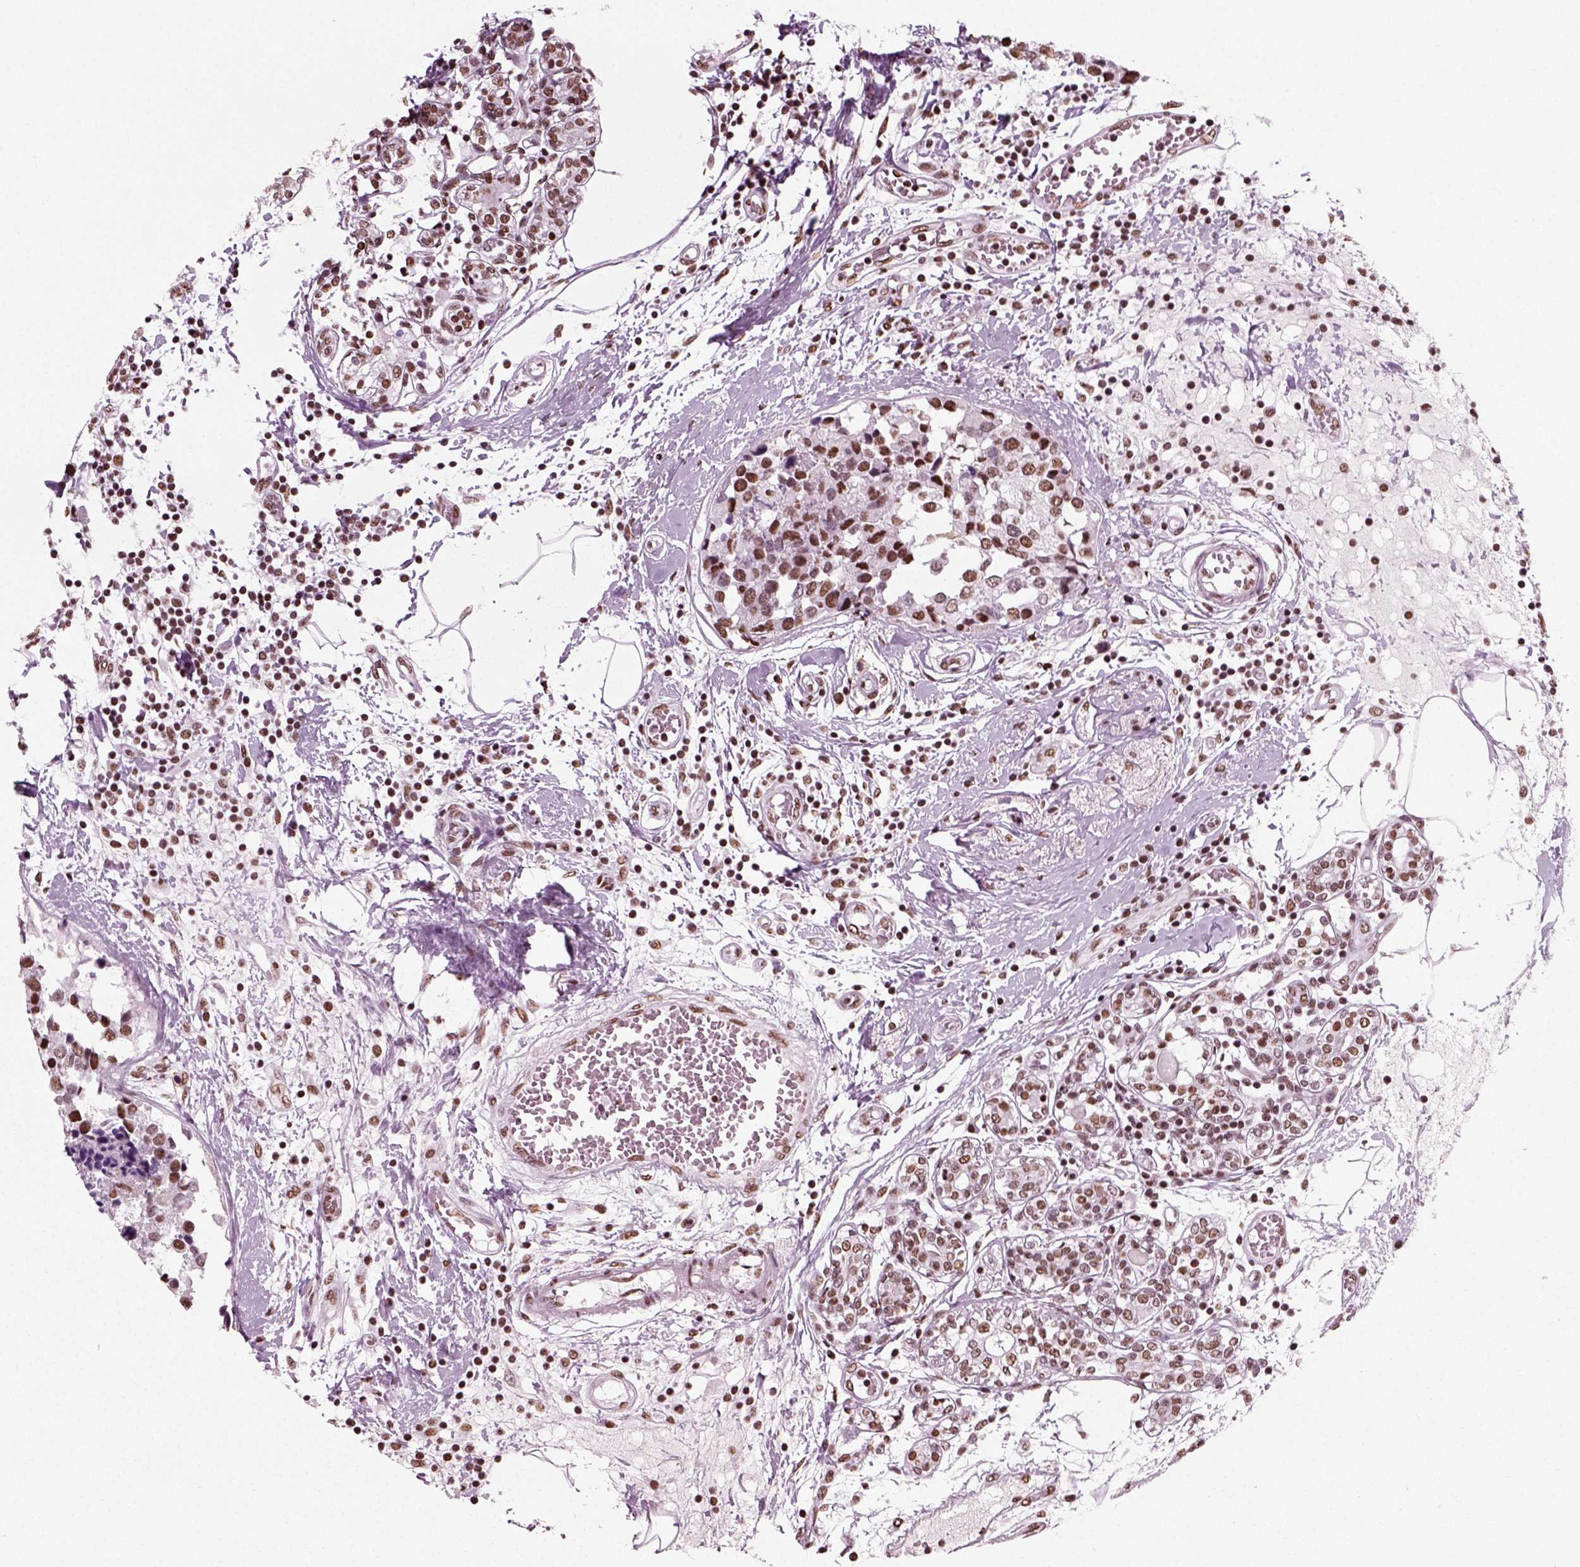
{"staining": {"intensity": "moderate", "quantity": ">75%", "location": "nuclear"}, "tissue": "breast cancer", "cell_type": "Tumor cells", "image_type": "cancer", "snomed": [{"axis": "morphology", "description": "Lobular carcinoma"}, {"axis": "topography", "description": "Breast"}], "caption": "Moderate nuclear protein expression is appreciated in about >75% of tumor cells in breast lobular carcinoma.", "gene": "POLR1H", "patient": {"sex": "female", "age": 59}}